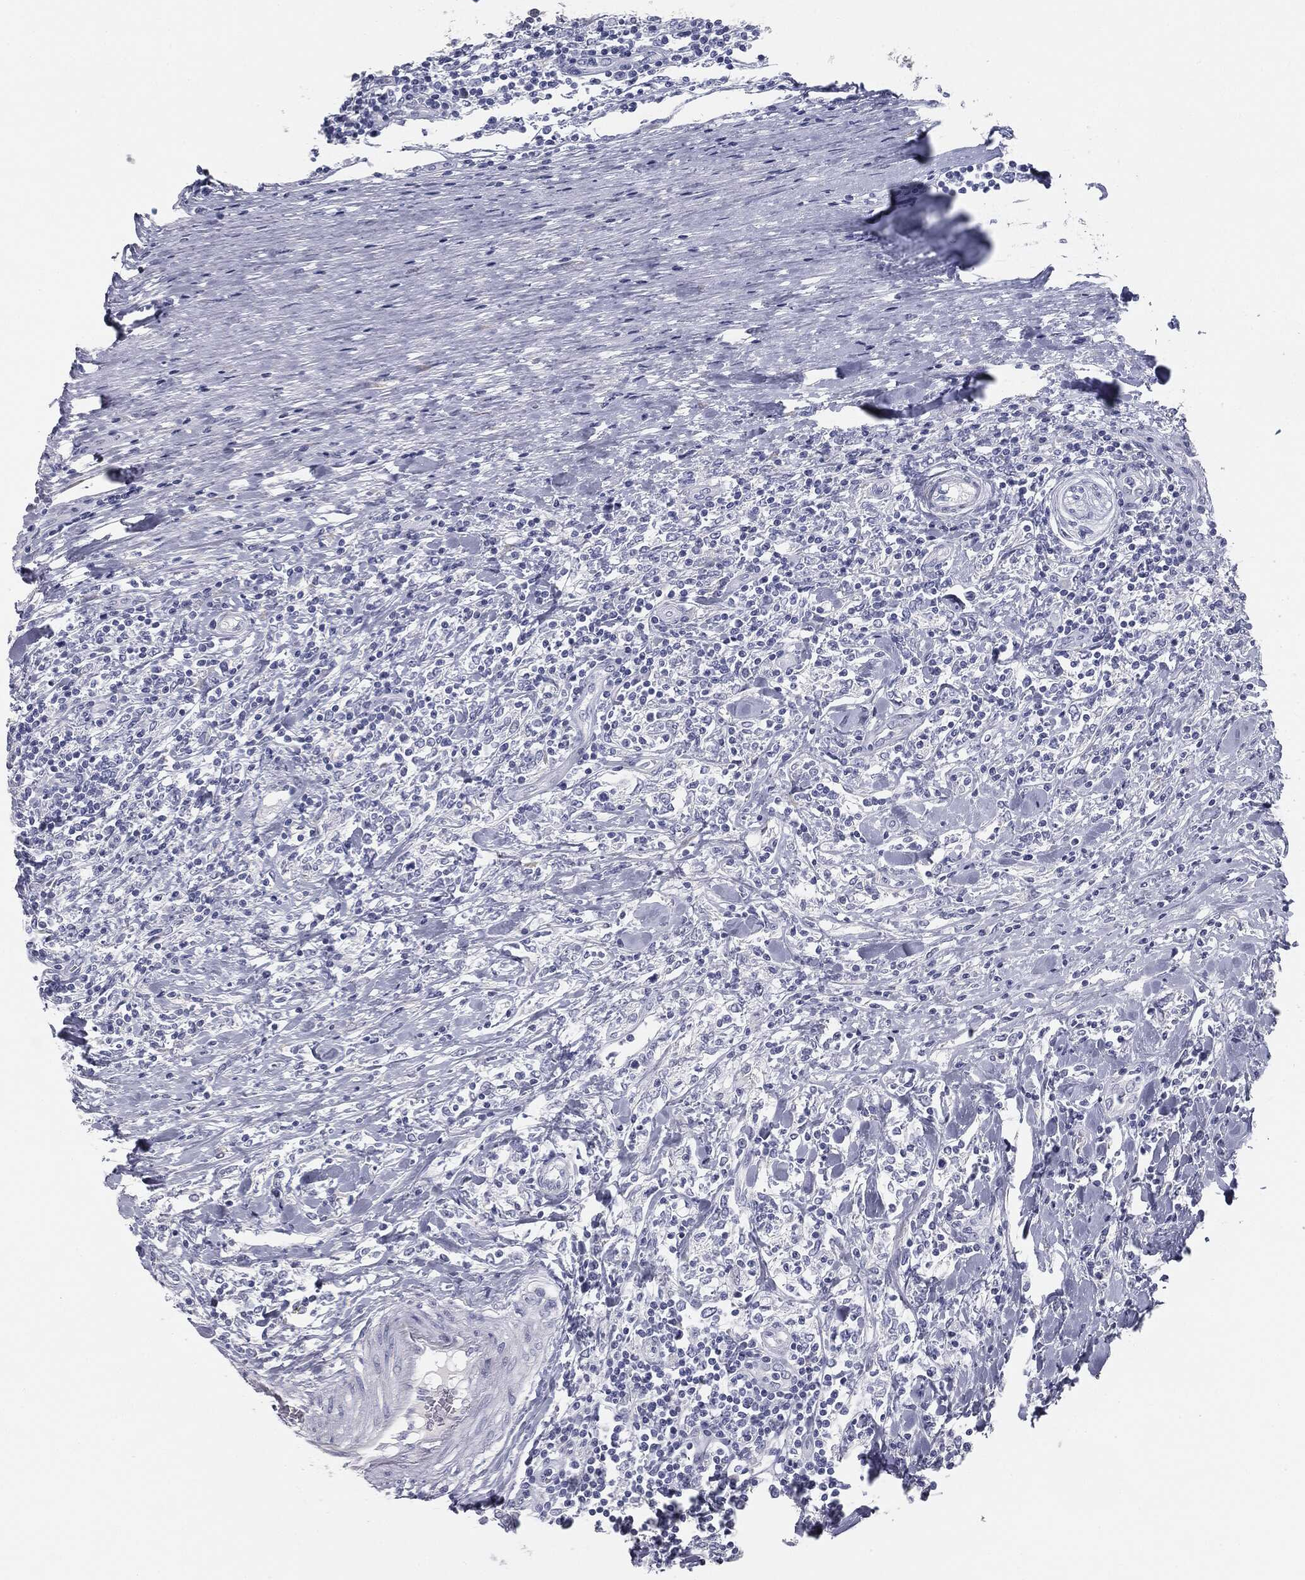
{"staining": {"intensity": "negative", "quantity": "none", "location": "none"}, "tissue": "lymphoma", "cell_type": "Tumor cells", "image_type": "cancer", "snomed": [{"axis": "morphology", "description": "Malignant lymphoma, non-Hodgkin's type, High grade"}, {"axis": "topography", "description": "Lymph node"}], "caption": "IHC of lymphoma demonstrates no positivity in tumor cells.", "gene": "MUC5AC", "patient": {"sex": "female", "age": 84}}